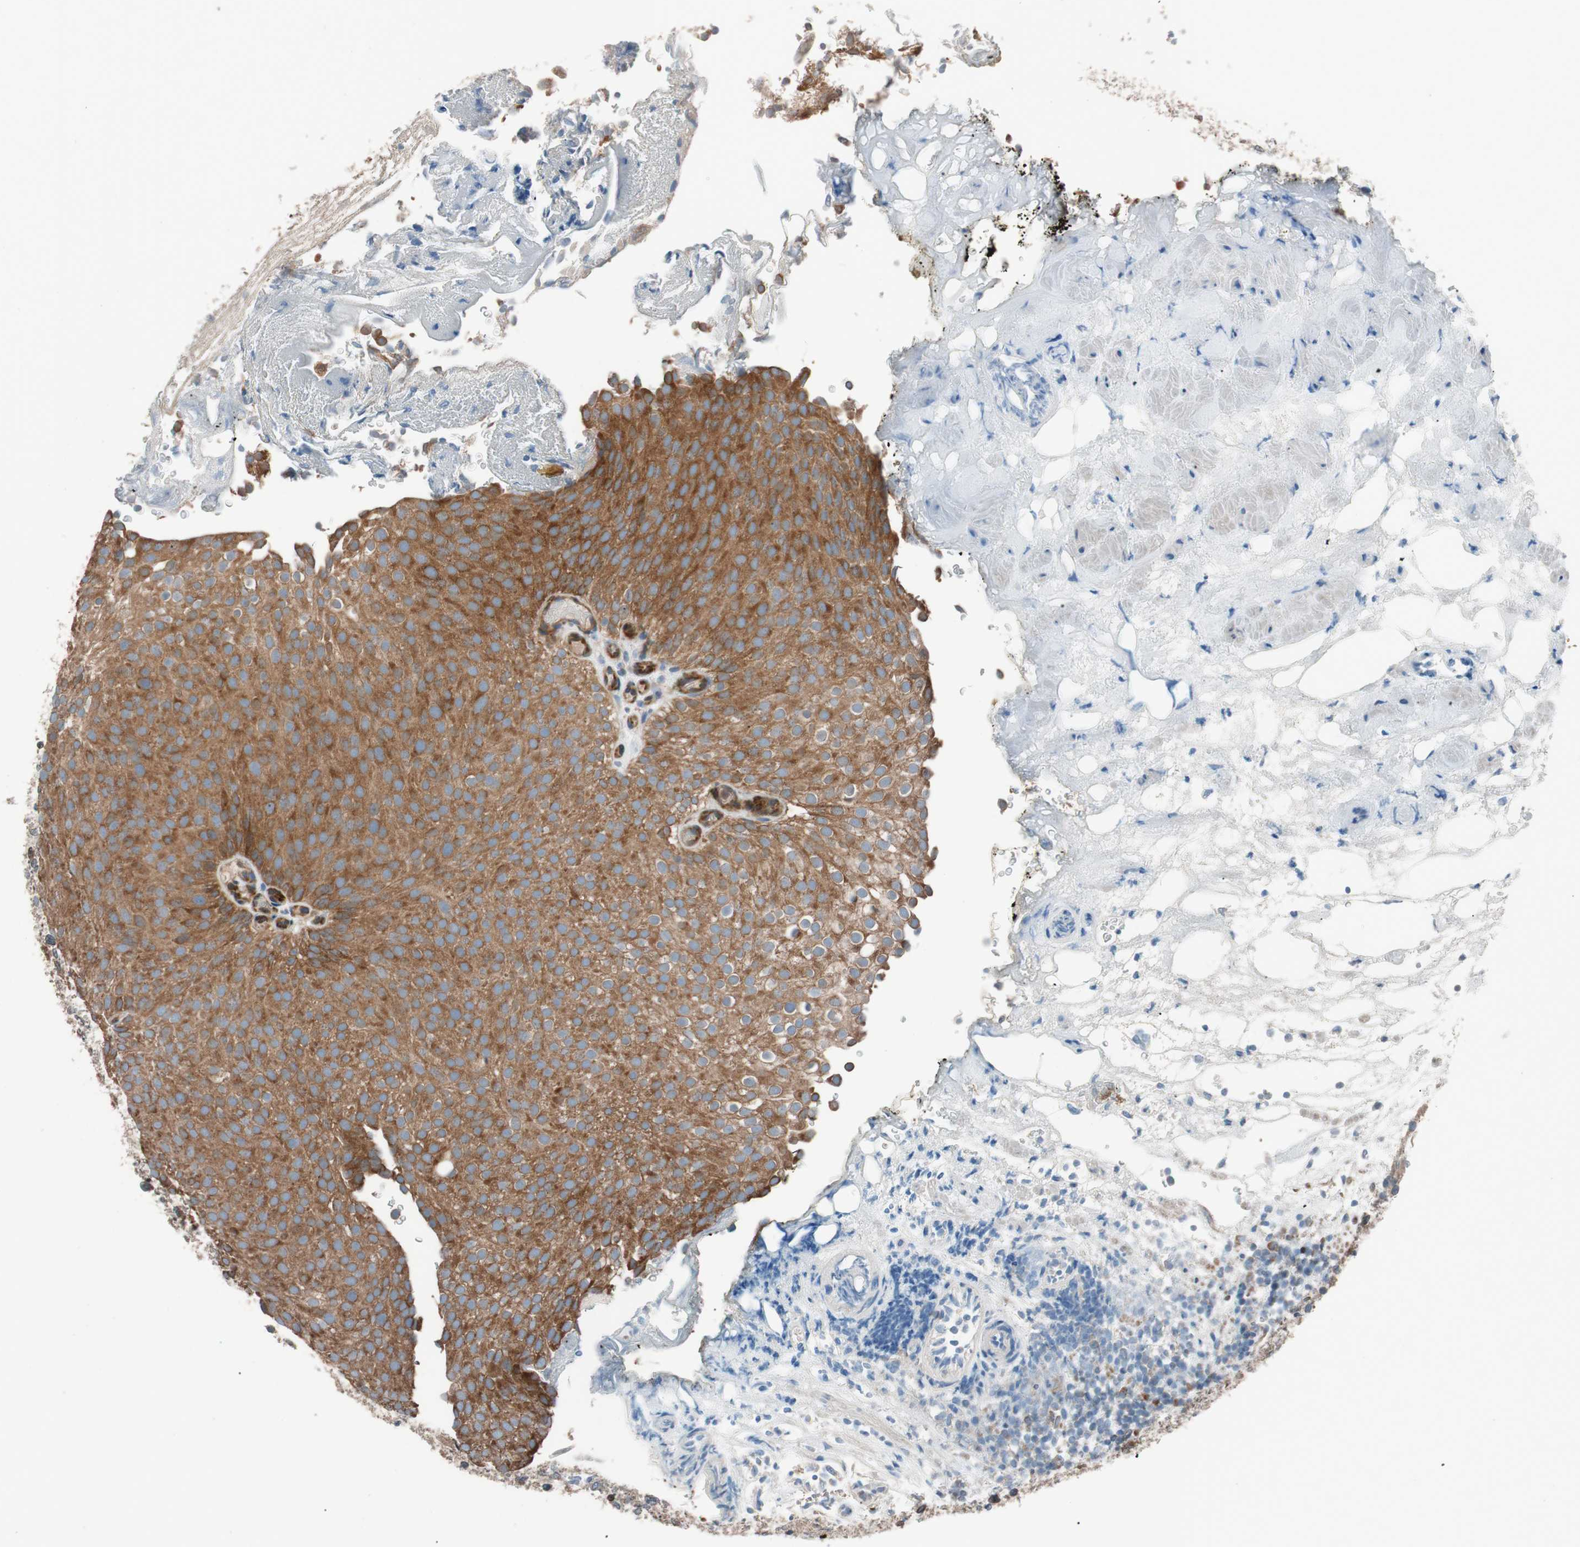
{"staining": {"intensity": "strong", "quantity": ">75%", "location": "cytoplasmic/membranous"}, "tissue": "urothelial cancer", "cell_type": "Tumor cells", "image_type": "cancer", "snomed": [{"axis": "morphology", "description": "Urothelial carcinoma, Low grade"}, {"axis": "topography", "description": "Urinary bladder"}], "caption": "Urothelial cancer was stained to show a protein in brown. There is high levels of strong cytoplasmic/membranous staining in approximately >75% of tumor cells. The staining was performed using DAB to visualize the protein expression in brown, while the nuclei were stained in blue with hematoxylin (Magnification: 20x).", "gene": "FAAH", "patient": {"sex": "male", "age": 78}}